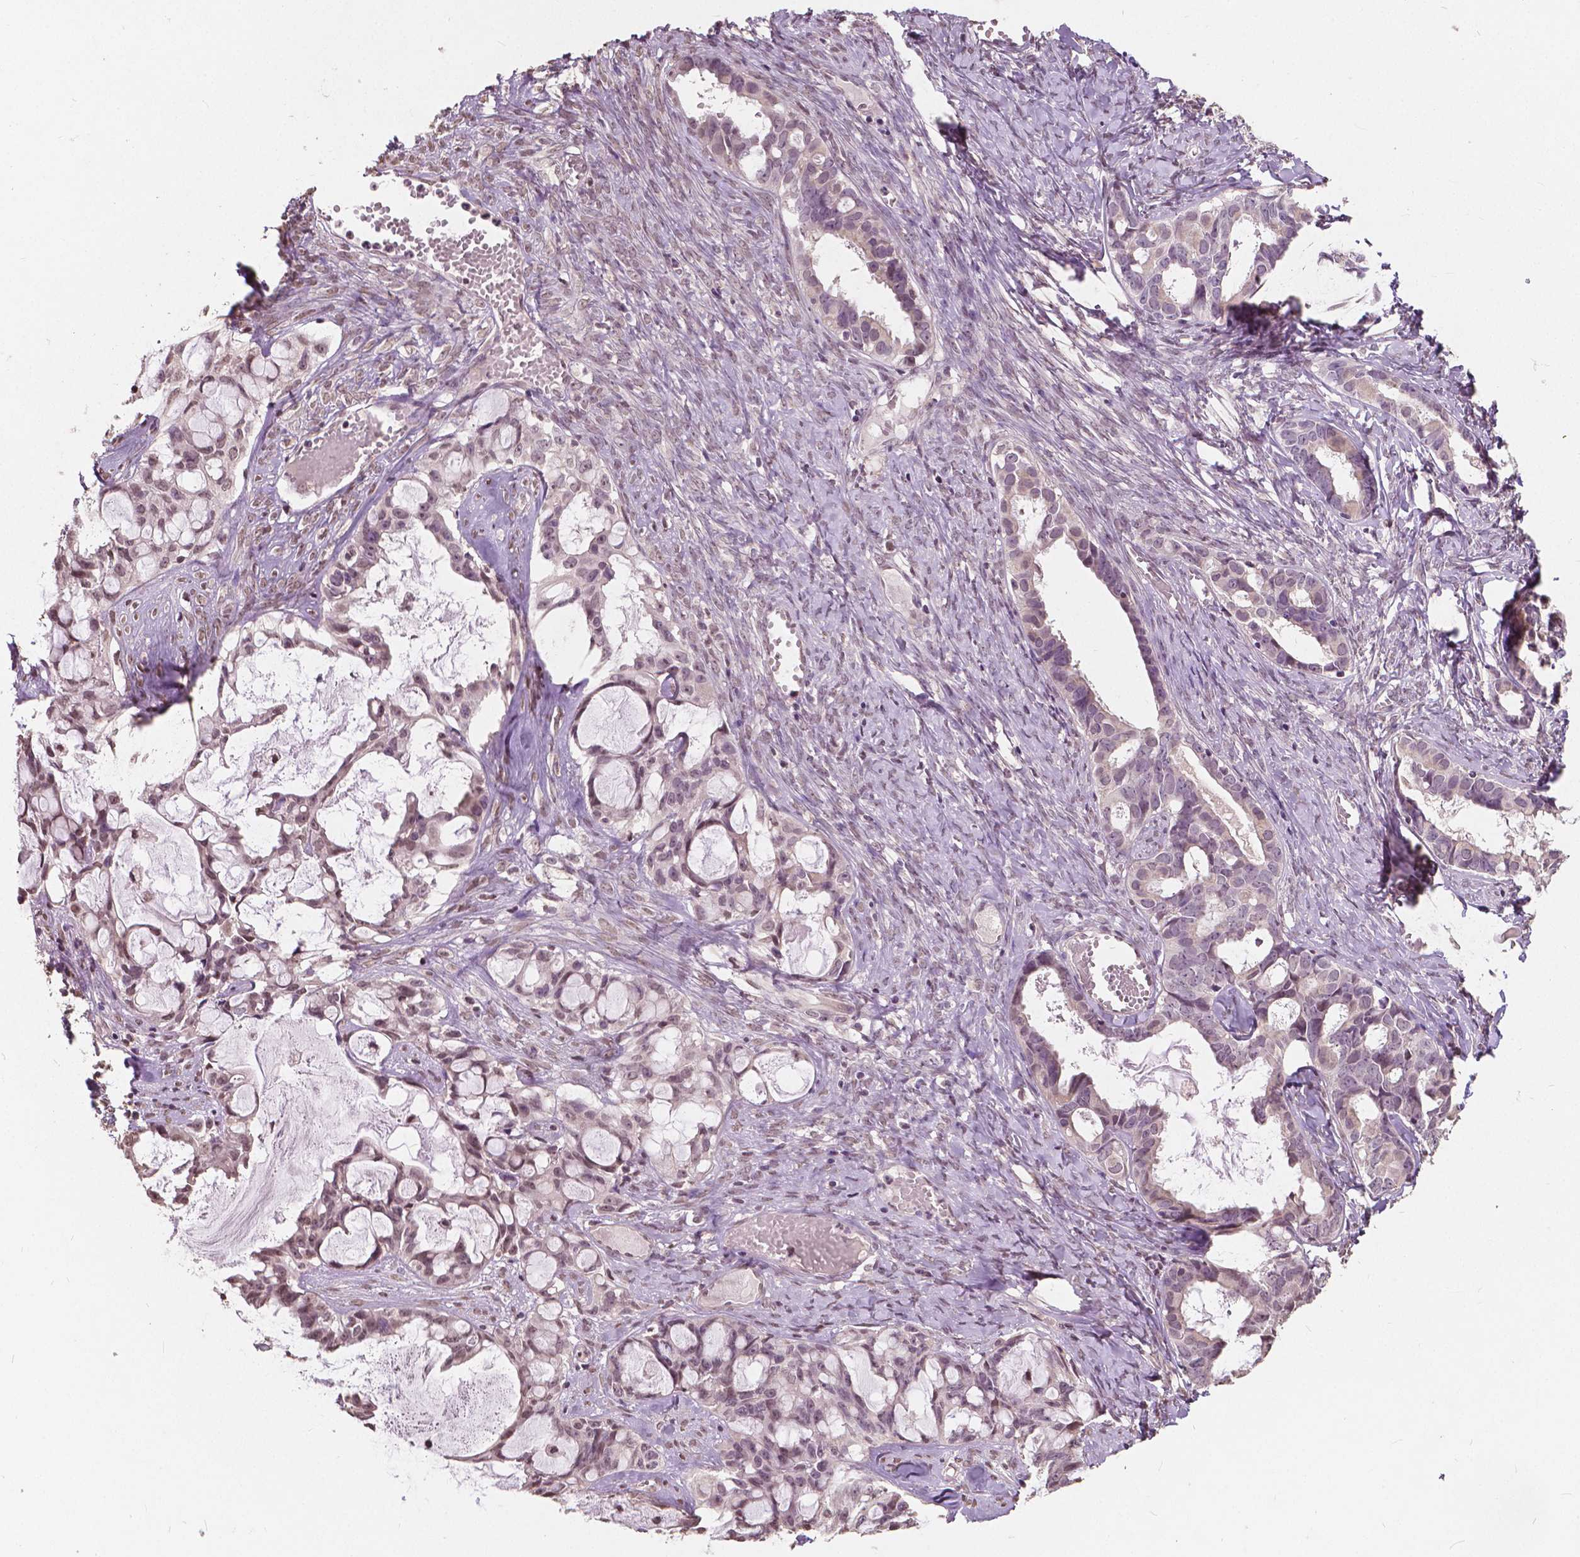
{"staining": {"intensity": "weak", "quantity": ">75%", "location": "nuclear"}, "tissue": "ovarian cancer", "cell_type": "Tumor cells", "image_type": "cancer", "snomed": [{"axis": "morphology", "description": "Cystadenocarcinoma, serous, NOS"}, {"axis": "topography", "description": "Ovary"}], "caption": "There is low levels of weak nuclear expression in tumor cells of serous cystadenocarcinoma (ovarian), as demonstrated by immunohistochemical staining (brown color).", "gene": "HOXA10", "patient": {"sex": "female", "age": 69}}